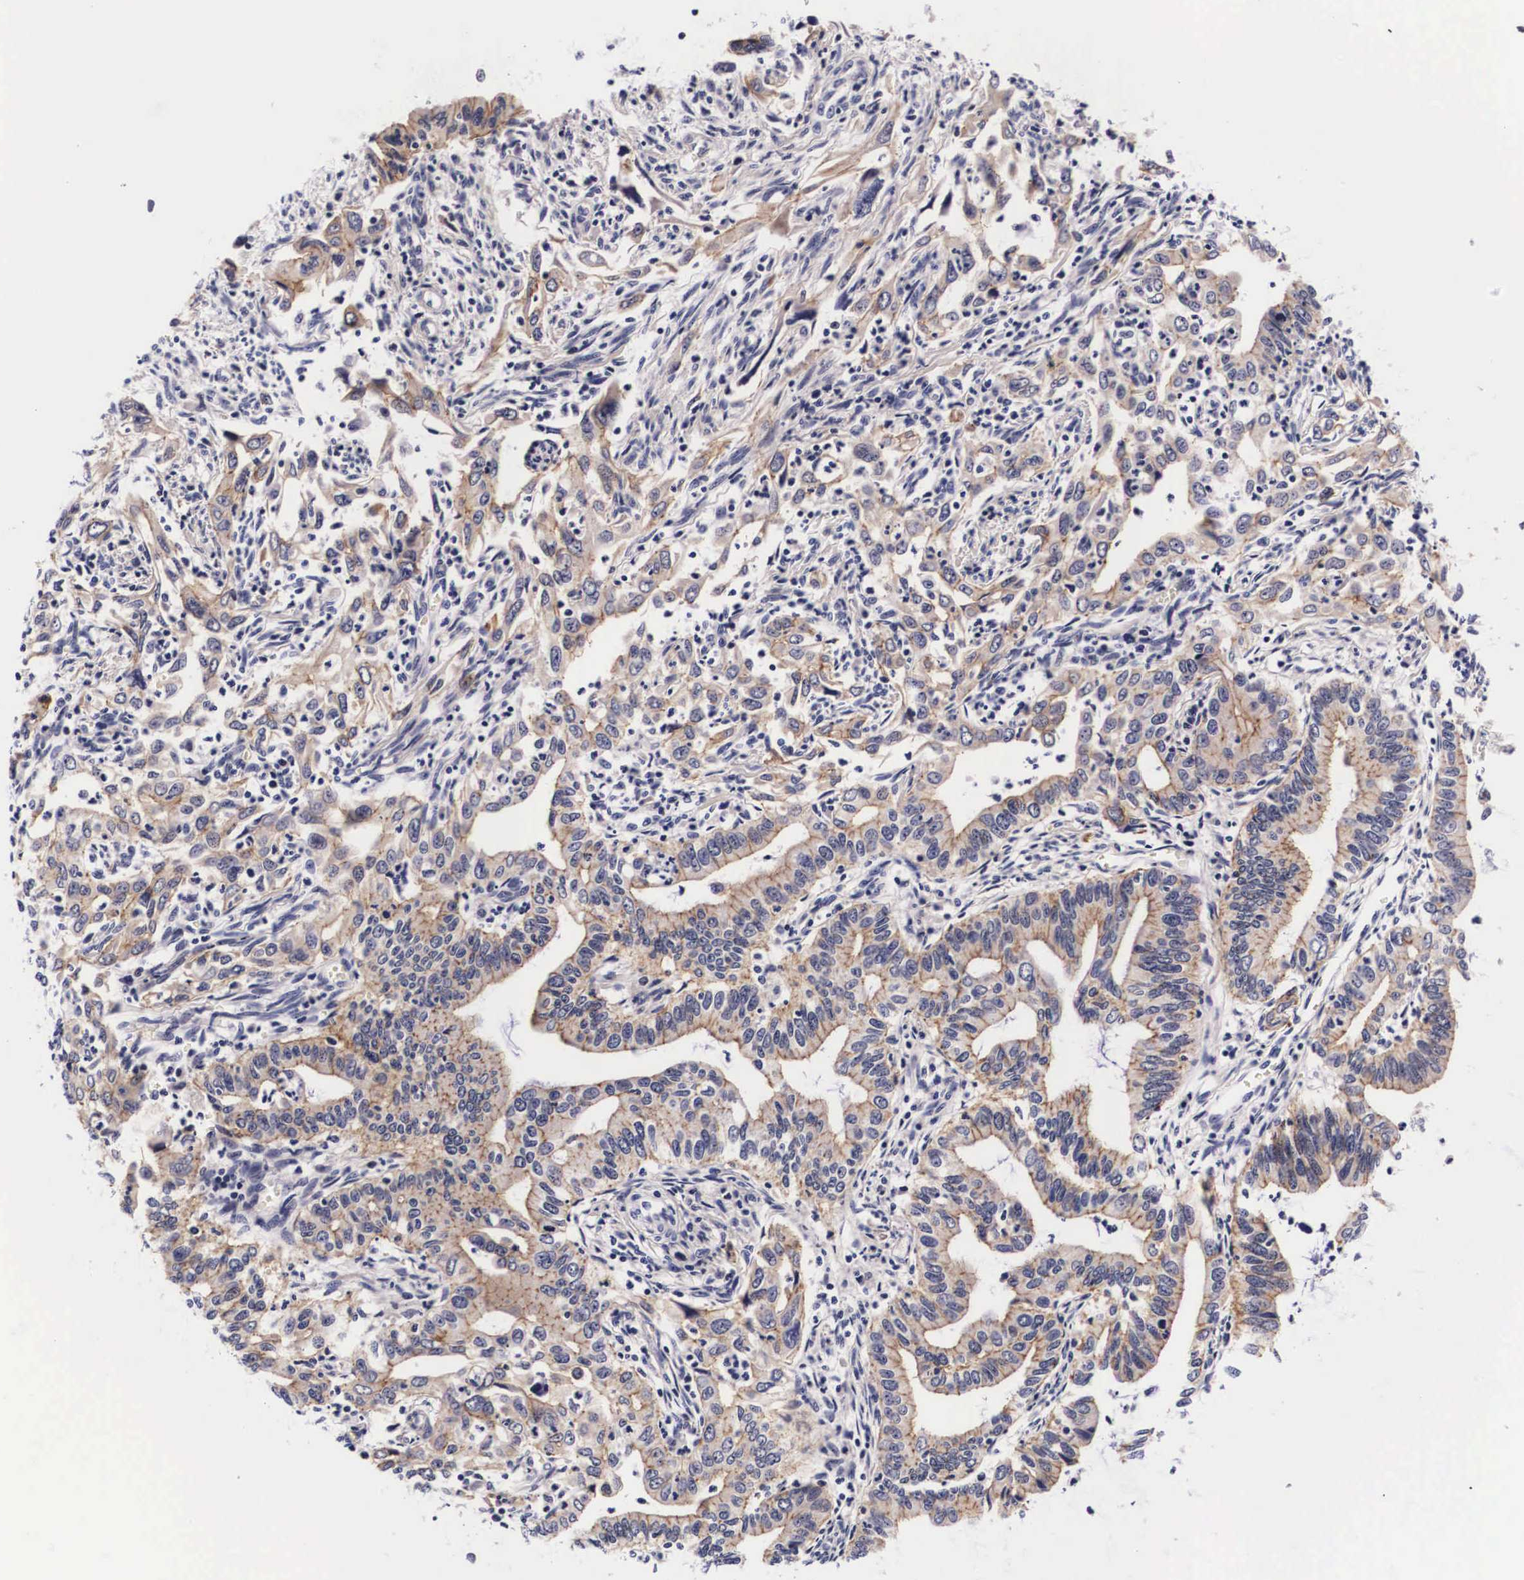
{"staining": {"intensity": "moderate", "quantity": ">75%", "location": "cytoplasmic/membranous"}, "tissue": "cervical cancer", "cell_type": "Tumor cells", "image_type": "cancer", "snomed": [{"axis": "morphology", "description": "Normal tissue, NOS"}, {"axis": "morphology", "description": "Adenocarcinoma, NOS"}, {"axis": "topography", "description": "Cervix"}], "caption": "Tumor cells reveal medium levels of moderate cytoplasmic/membranous staining in approximately >75% of cells in human cervical adenocarcinoma.", "gene": "PHETA2", "patient": {"sex": "female", "age": 34}}